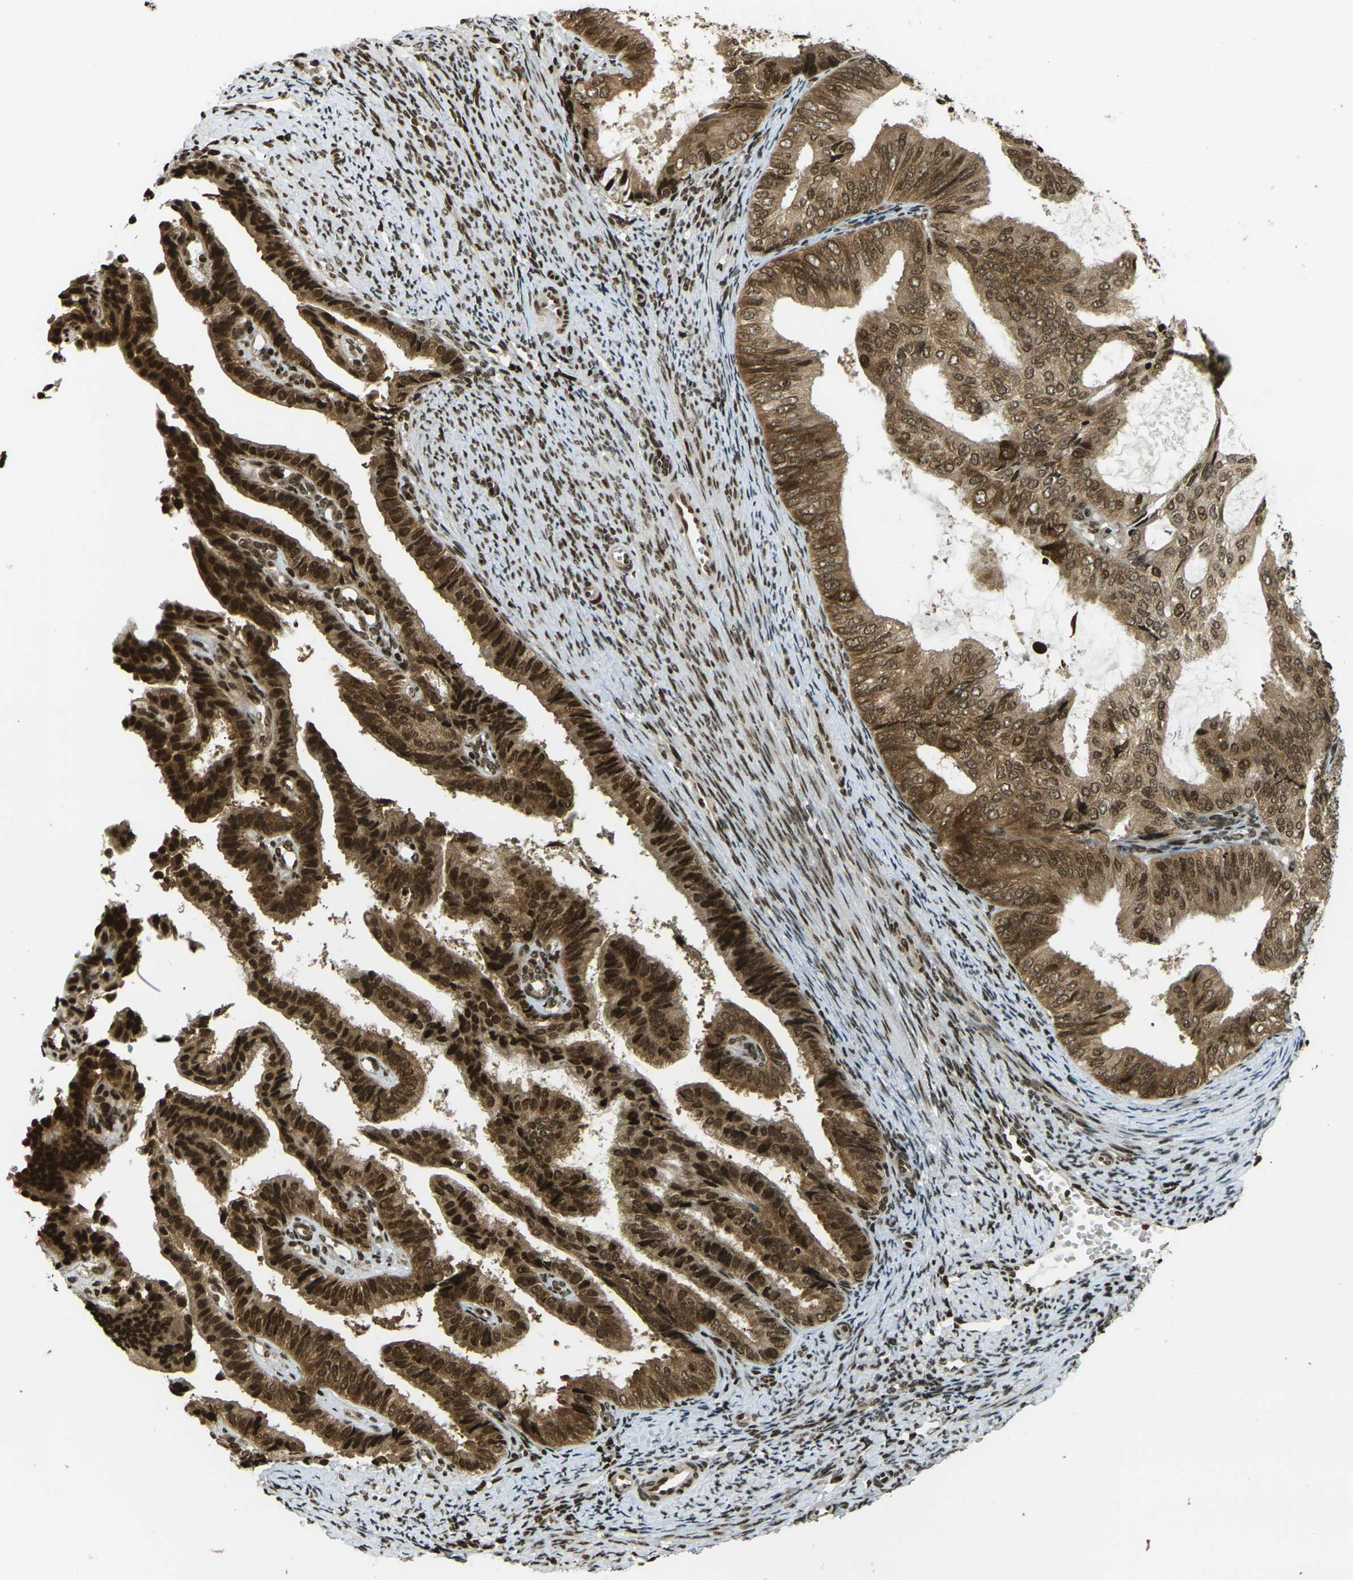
{"staining": {"intensity": "strong", "quantity": ">75%", "location": "cytoplasmic/membranous,nuclear"}, "tissue": "endometrial cancer", "cell_type": "Tumor cells", "image_type": "cancer", "snomed": [{"axis": "morphology", "description": "Adenocarcinoma, NOS"}, {"axis": "topography", "description": "Endometrium"}], "caption": "Protein staining of endometrial cancer tissue shows strong cytoplasmic/membranous and nuclear positivity in about >75% of tumor cells.", "gene": "RUVBL2", "patient": {"sex": "female", "age": 58}}